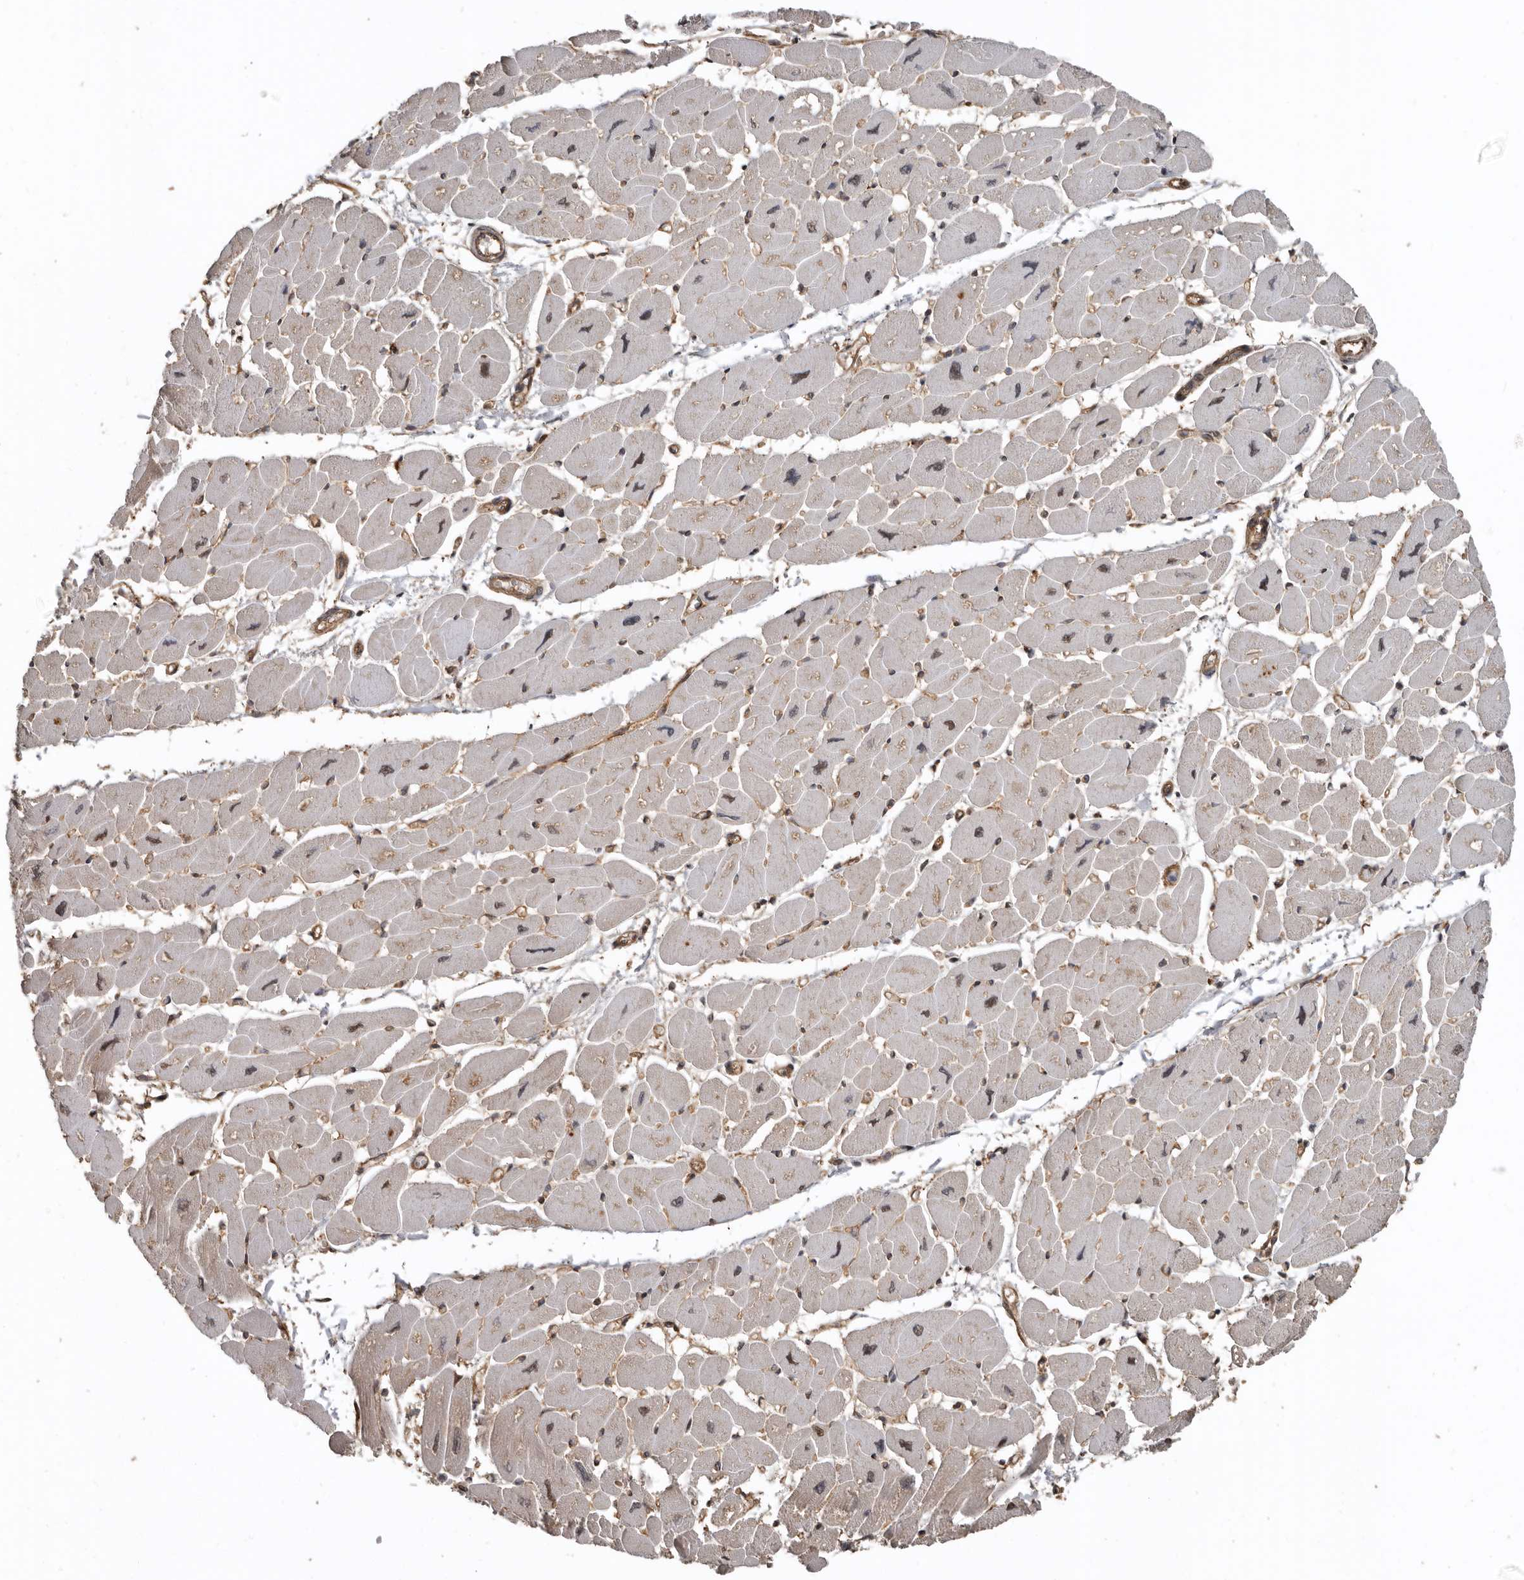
{"staining": {"intensity": "weak", "quantity": "25%-75%", "location": "cytoplasmic/membranous"}, "tissue": "heart muscle", "cell_type": "Cardiomyocytes", "image_type": "normal", "snomed": [{"axis": "morphology", "description": "Normal tissue, NOS"}, {"axis": "topography", "description": "Heart"}], "caption": "Protein expression analysis of unremarkable human heart muscle reveals weak cytoplasmic/membranous staining in approximately 25%-75% of cardiomyocytes. (Stains: DAB (3,3'-diaminobenzidine) in brown, nuclei in blue, Microscopy: brightfield microscopy at high magnification).", "gene": "EXOC3L1", "patient": {"sex": "female", "age": 54}}